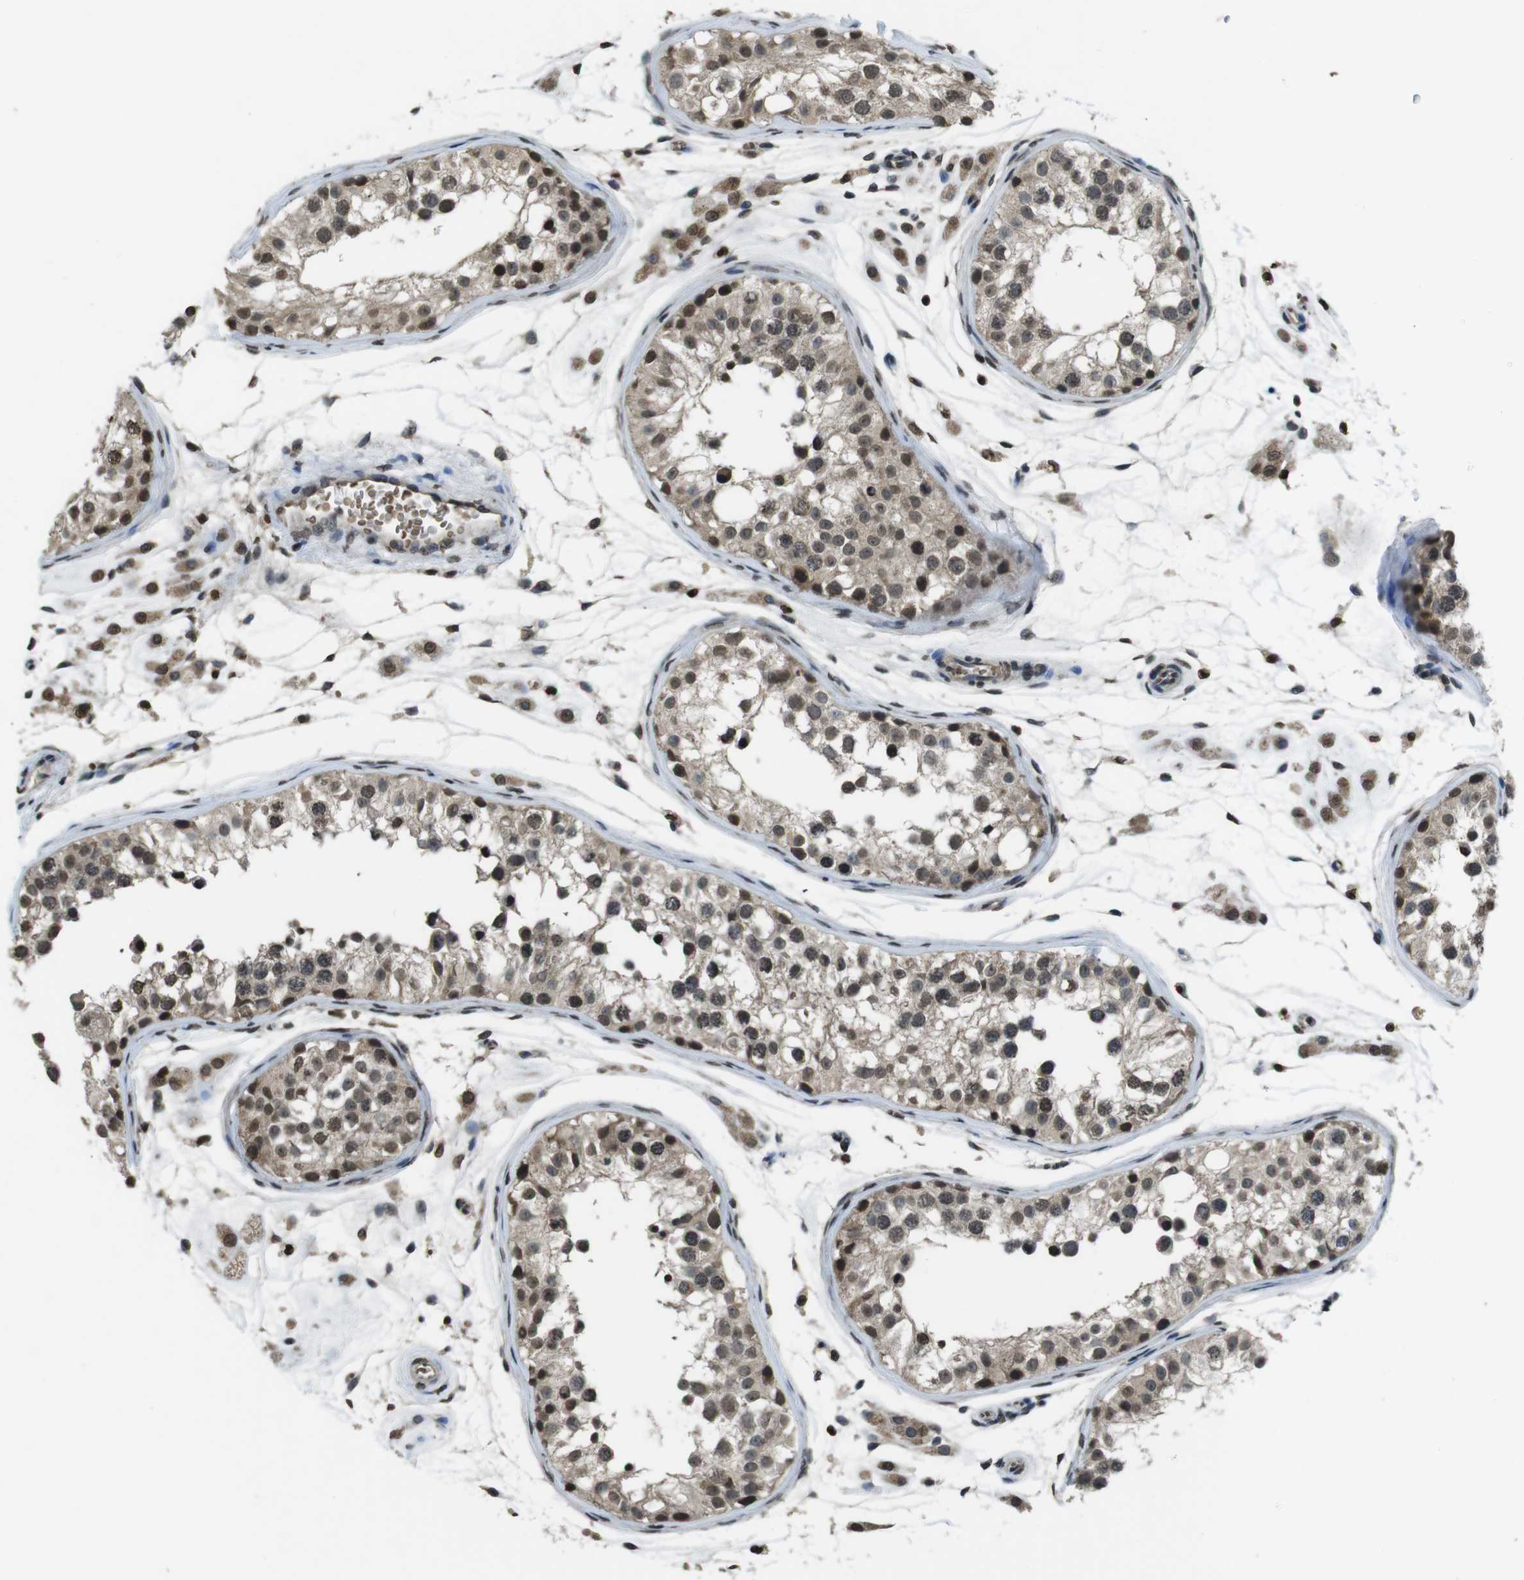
{"staining": {"intensity": "strong", "quantity": "25%-75%", "location": "nuclear"}, "tissue": "testis", "cell_type": "Cells in seminiferous ducts", "image_type": "normal", "snomed": [{"axis": "morphology", "description": "Normal tissue, NOS"}, {"axis": "morphology", "description": "Adenocarcinoma, metastatic, NOS"}, {"axis": "topography", "description": "Testis"}], "caption": "Normal testis exhibits strong nuclear positivity in approximately 25%-75% of cells in seminiferous ducts, visualized by immunohistochemistry.", "gene": "MAF", "patient": {"sex": "male", "age": 26}}